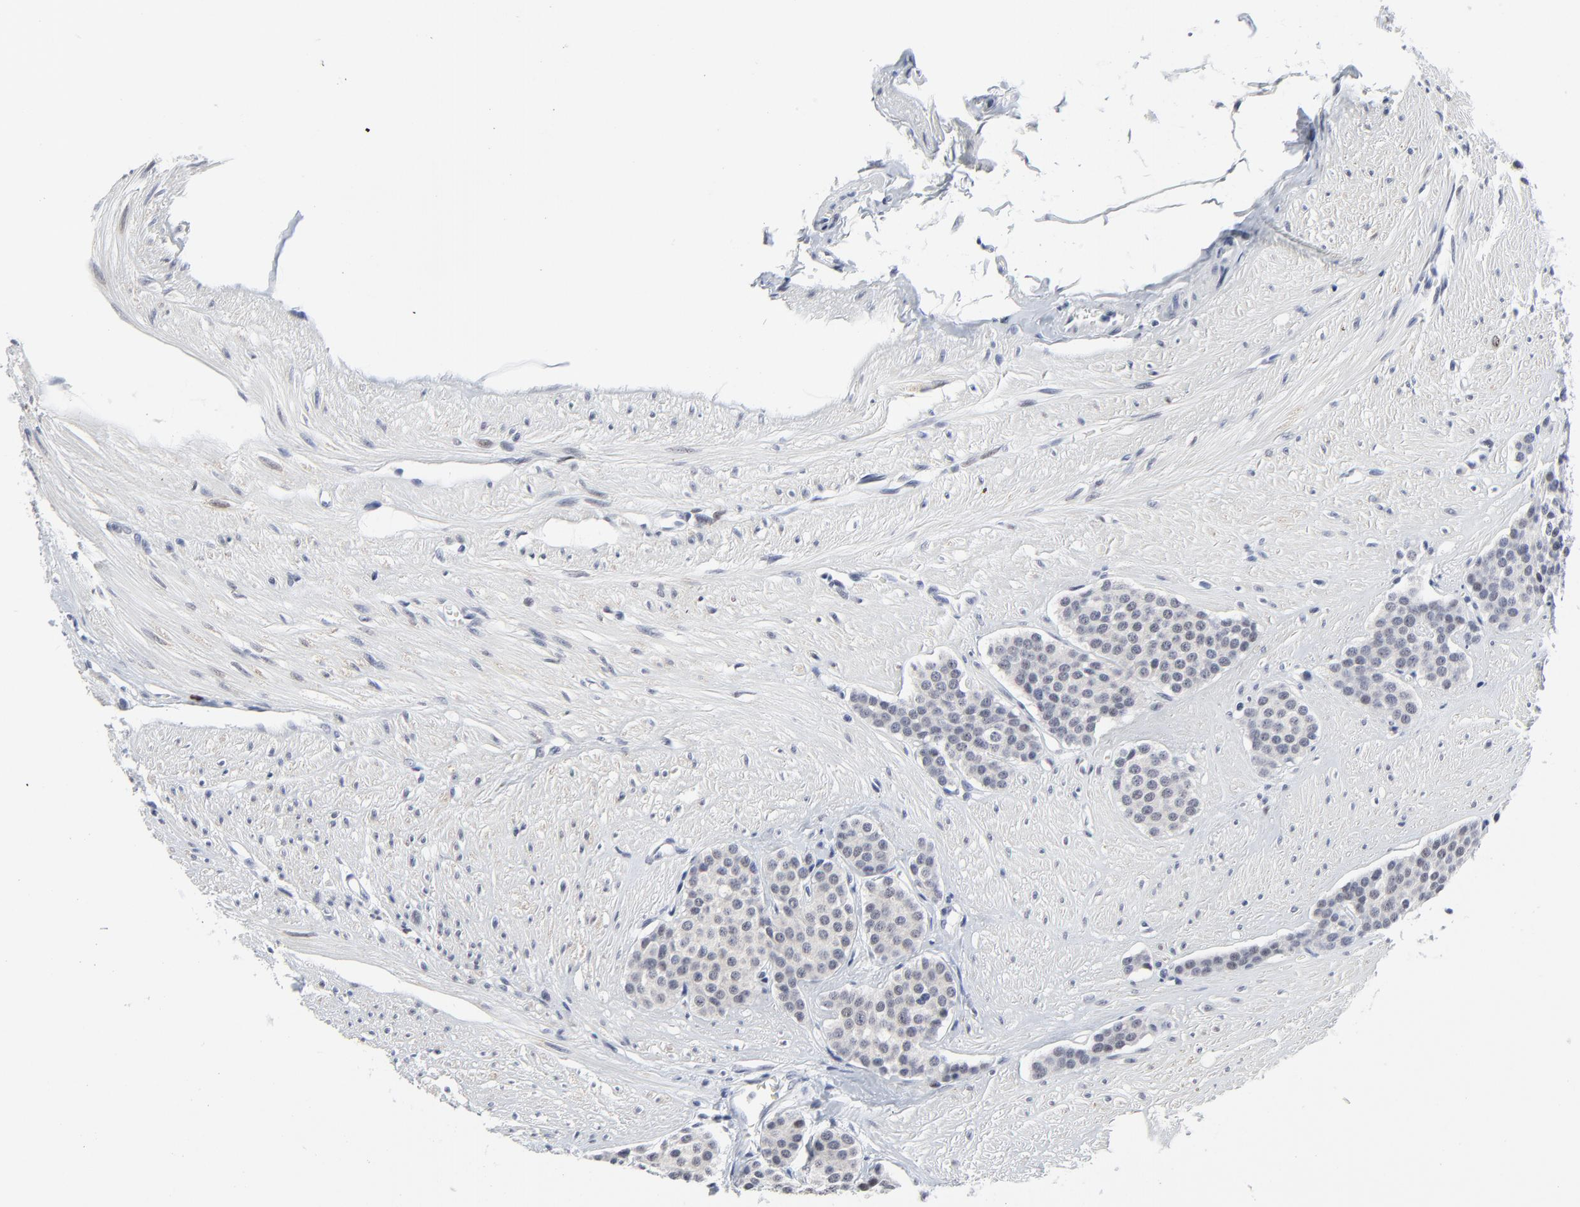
{"staining": {"intensity": "negative", "quantity": "none", "location": "none"}, "tissue": "carcinoid", "cell_type": "Tumor cells", "image_type": "cancer", "snomed": [{"axis": "morphology", "description": "Carcinoid, malignant, NOS"}, {"axis": "topography", "description": "Small intestine"}], "caption": "Immunohistochemistry image of carcinoid (malignant) stained for a protein (brown), which reveals no positivity in tumor cells. Brightfield microscopy of IHC stained with DAB (3,3'-diaminobenzidine) (brown) and hematoxylin (blue), captured at high magnification.", "gene": "ZNF589", "patient": {"sex": "male", "age": 60}}